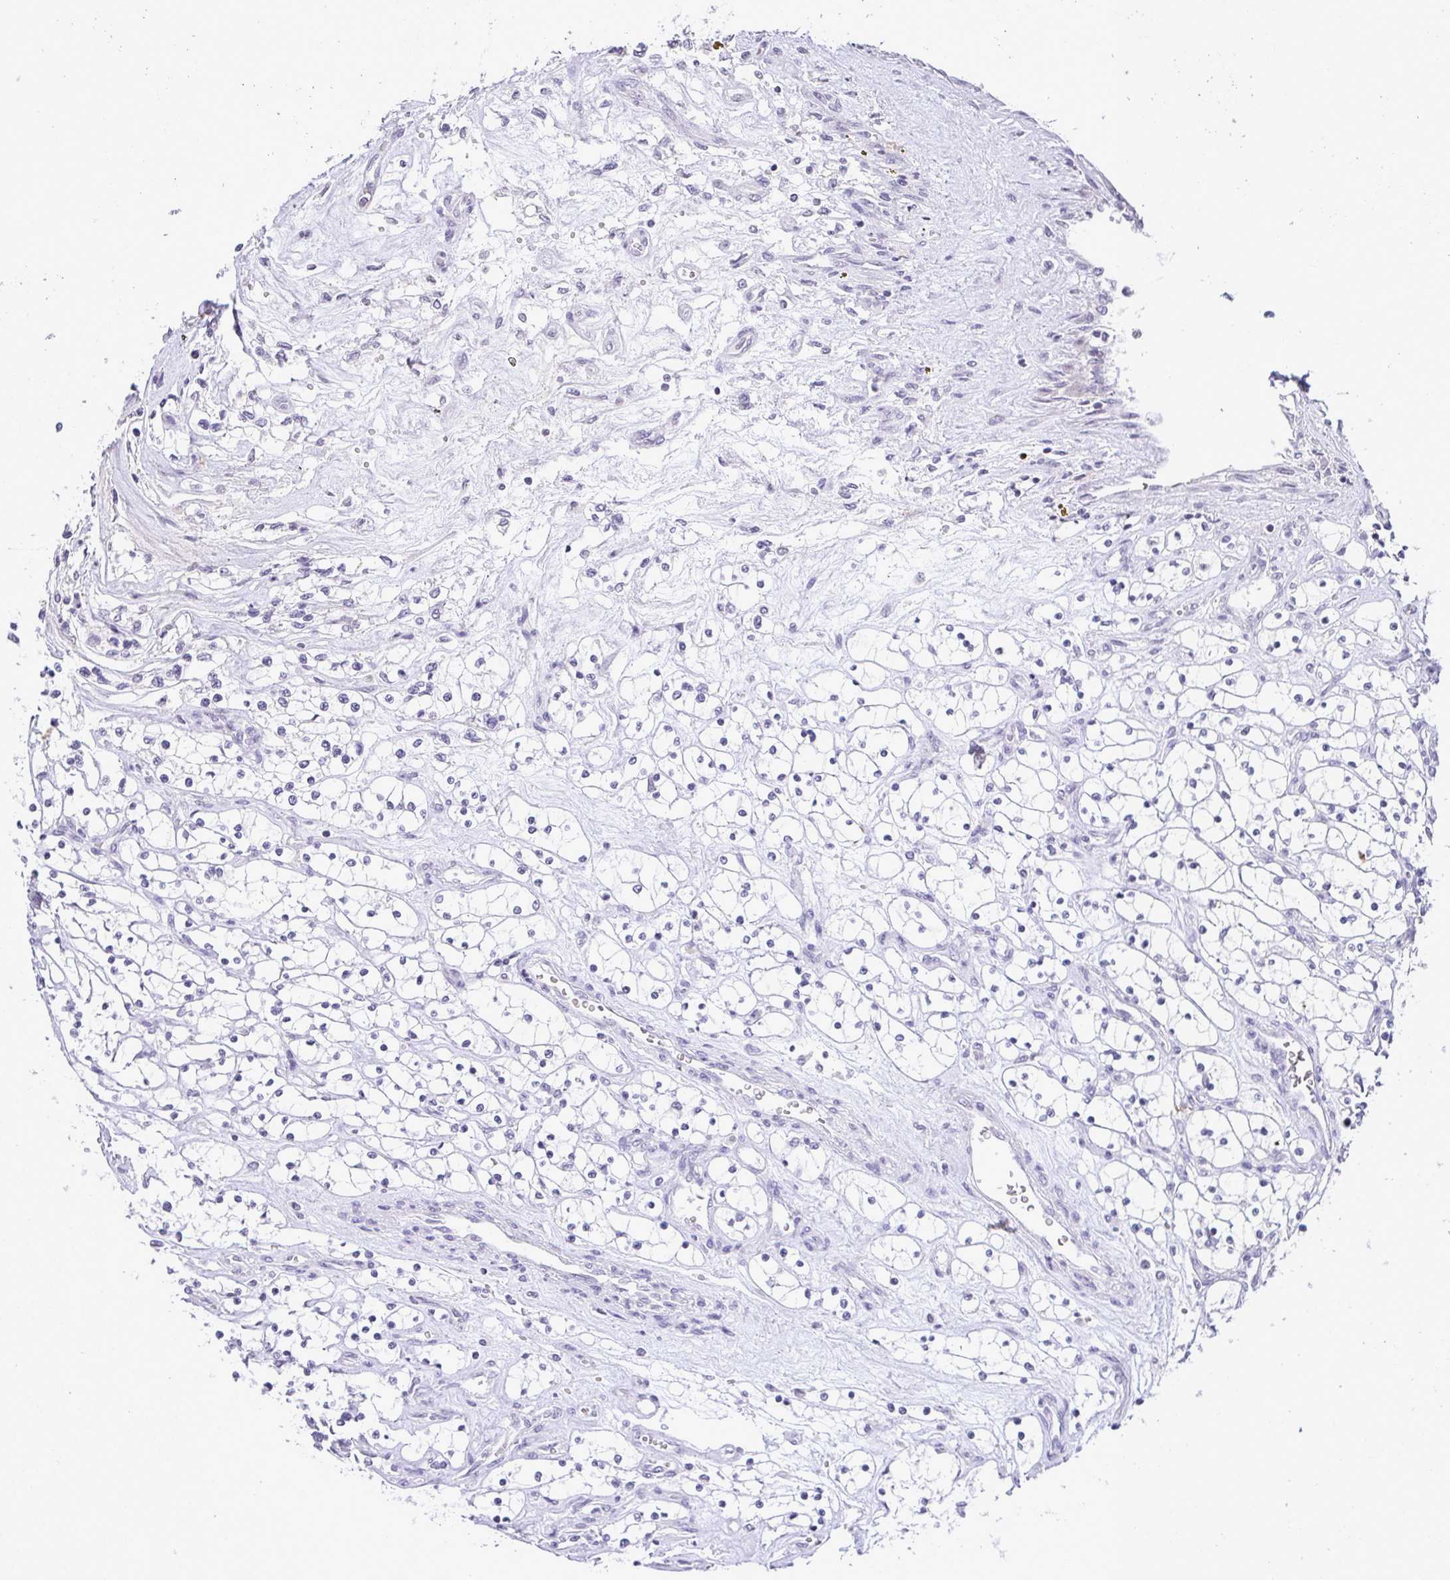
{"staining": {"intensity": "negative", "quantity": "none", "location": "none"}, "tissue": "renal cancer", "cell_type": "Tumor cells", "image_type": "cancer", "snomed": [{"axis": "morphology", "description": "Adenocarcinoma, NOS"}, {"axis": "topography", "description": "Kidney"}], "caption": "Renal adenocarcinoma stained for a protein using IHC displays no positivity tumor cells.", "gene": "CACNA1S", "patient": {"sex": "female", "age": 69}}